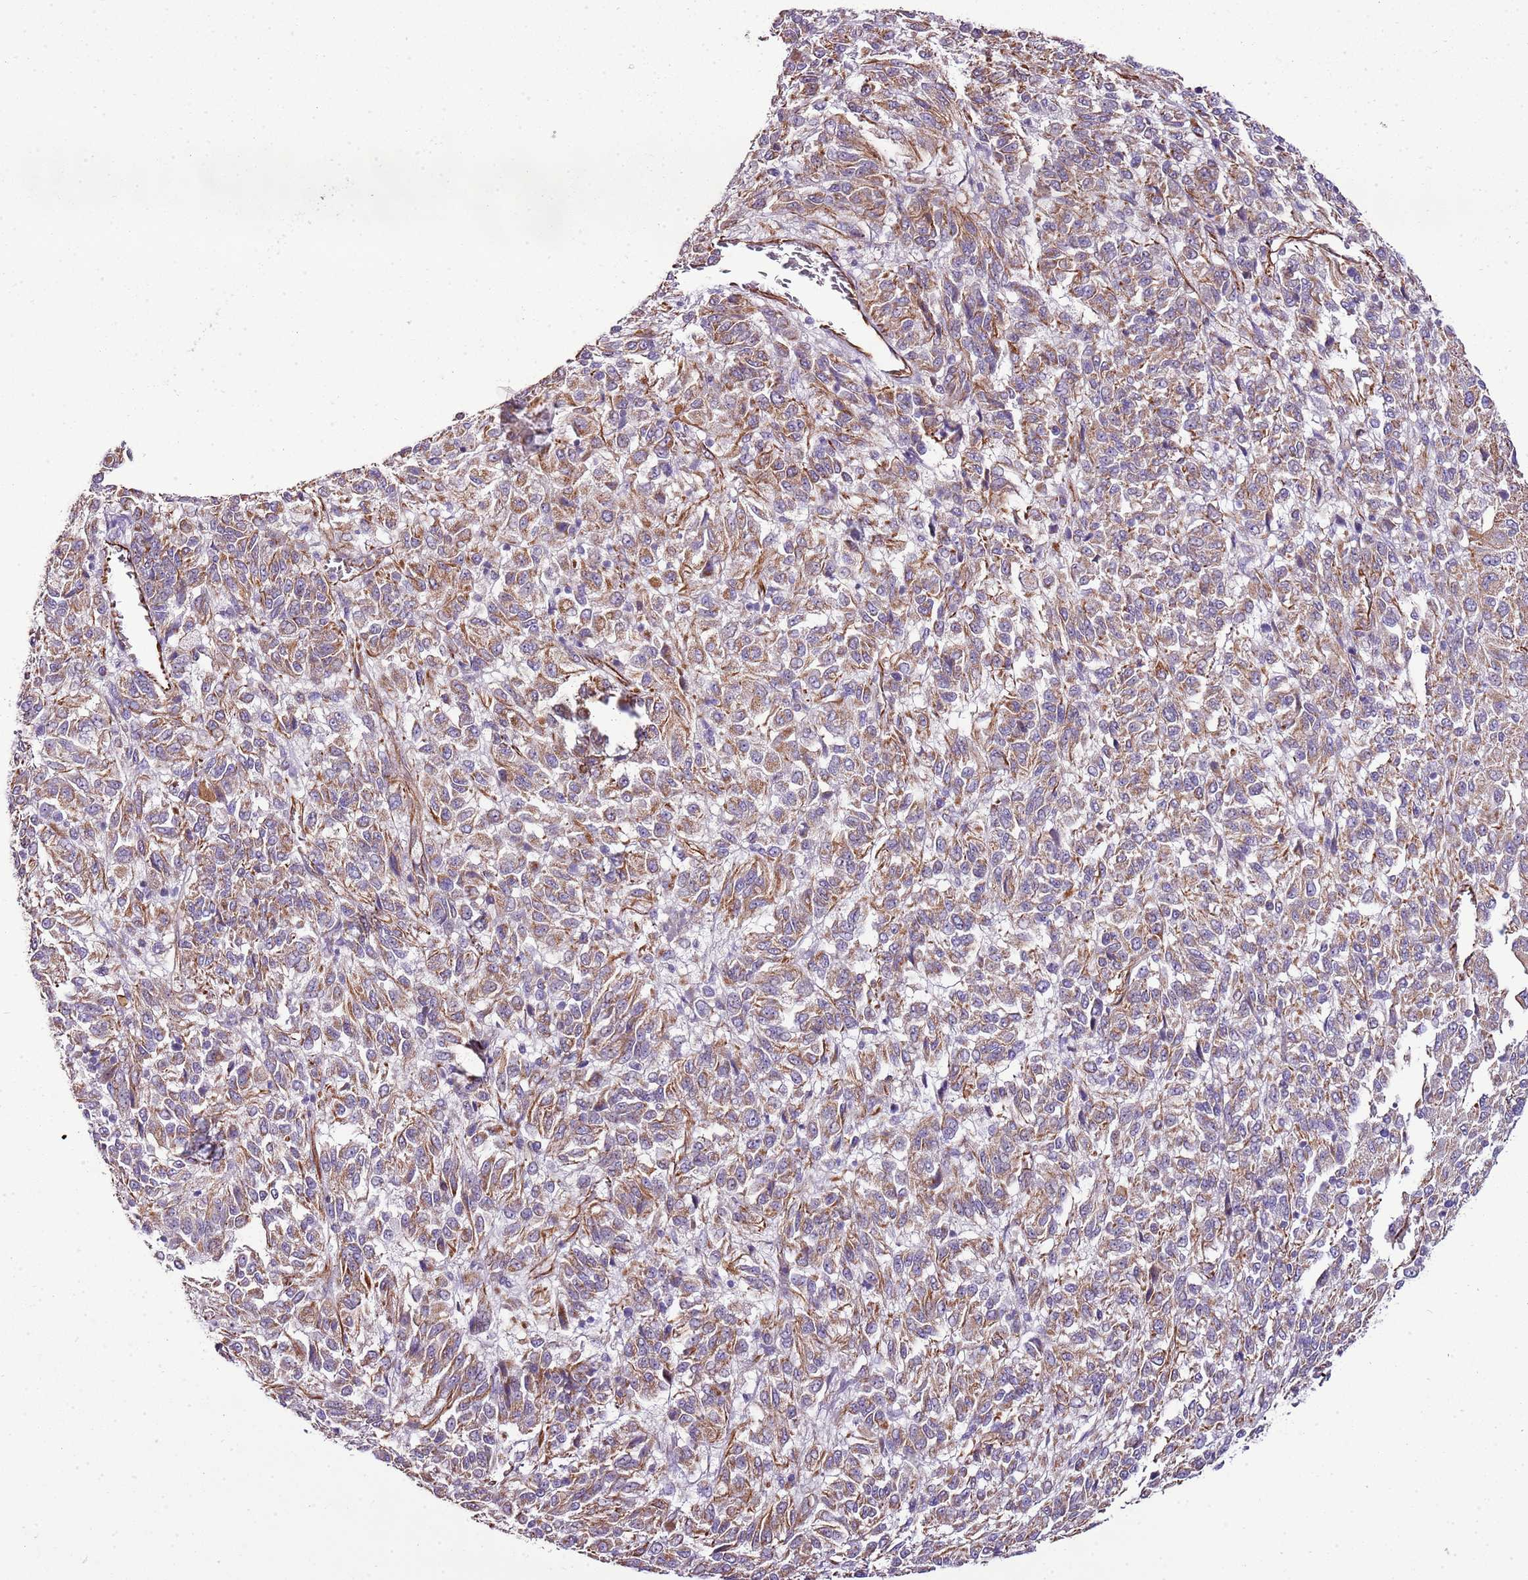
{"staining": {"intensity": "moderate", "quantity": "25%-75%", "location": "cytoplasmic/membranous"}, "tissue": "melanoma", "cell_type": "Tumor cells", "image_type": "cancer", "snomed": [{"axis": "morphology", "description": "Malignant melanoma, Metastatic site"}, {"axis": "topography", "description": "Lung"}], "caption": "This micrograph displays IHC staining of melanoma, with medium moderate cytoplasmic/membranous expression in about 25%-75% of tumor cells.", "gene": "ZNF786", "patient": {"sex": "male", "age": 64}}